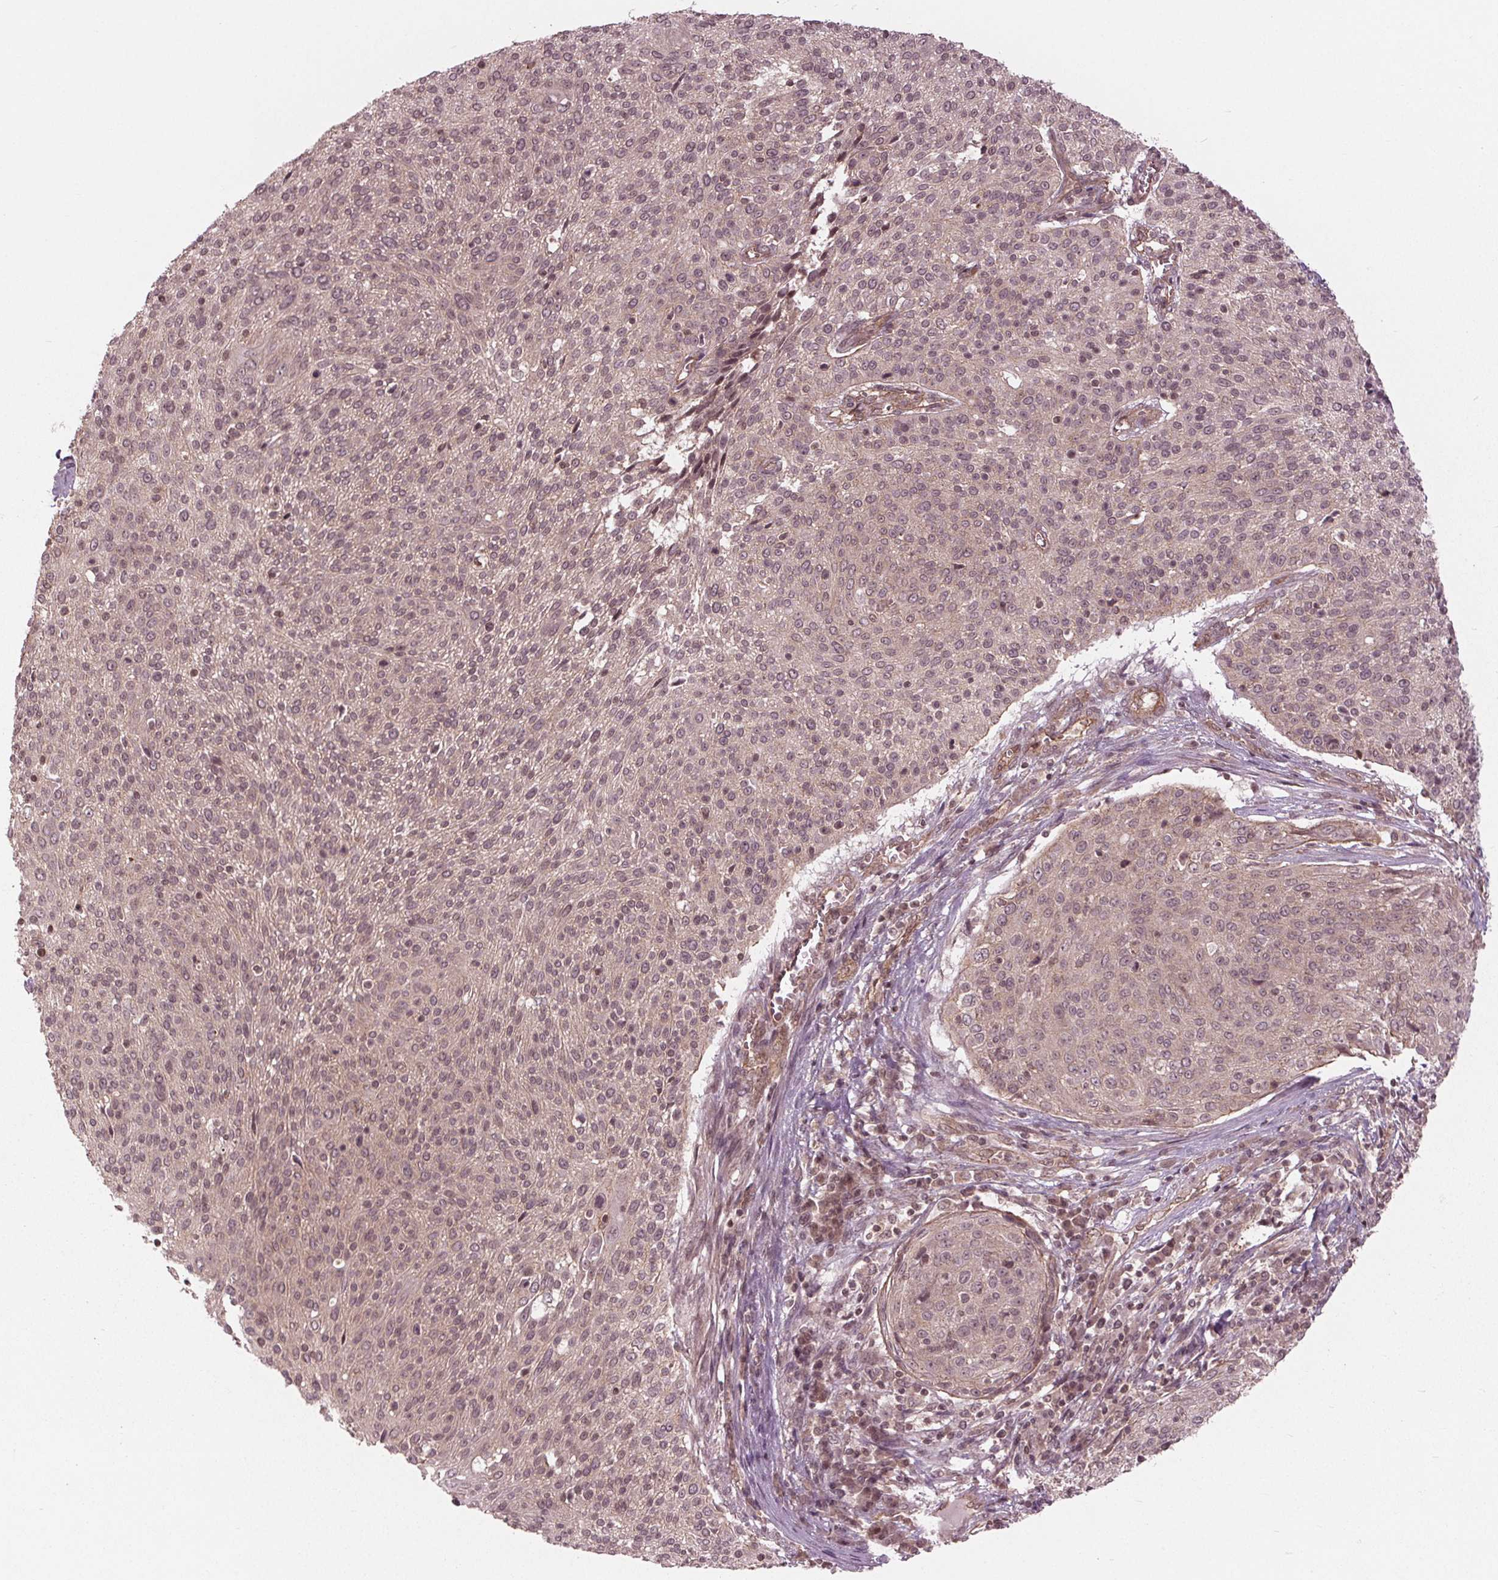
{"staining": {"intensity": "weak", "quantity": ">75%", "location": "cytoplasmic/membranous,nuclear"}, "tissue": "cervical cancer", "cell_type": "Tumor cells", "image_type": "cancer", "snomed": [{"axis": "morphology", "description": "Squamous cell carcinoma, NOS"}, {"axis": "topography", "description": "Cervix"}], "caption": "A micrograph of cervical squamous cell carcinoma stained for a protein reveals weak cytoplasmic/membranous and nuclear brown staining in tumor cells.", "gene": "BTBD1", "patient": {"sex": "female", "age": 31}}